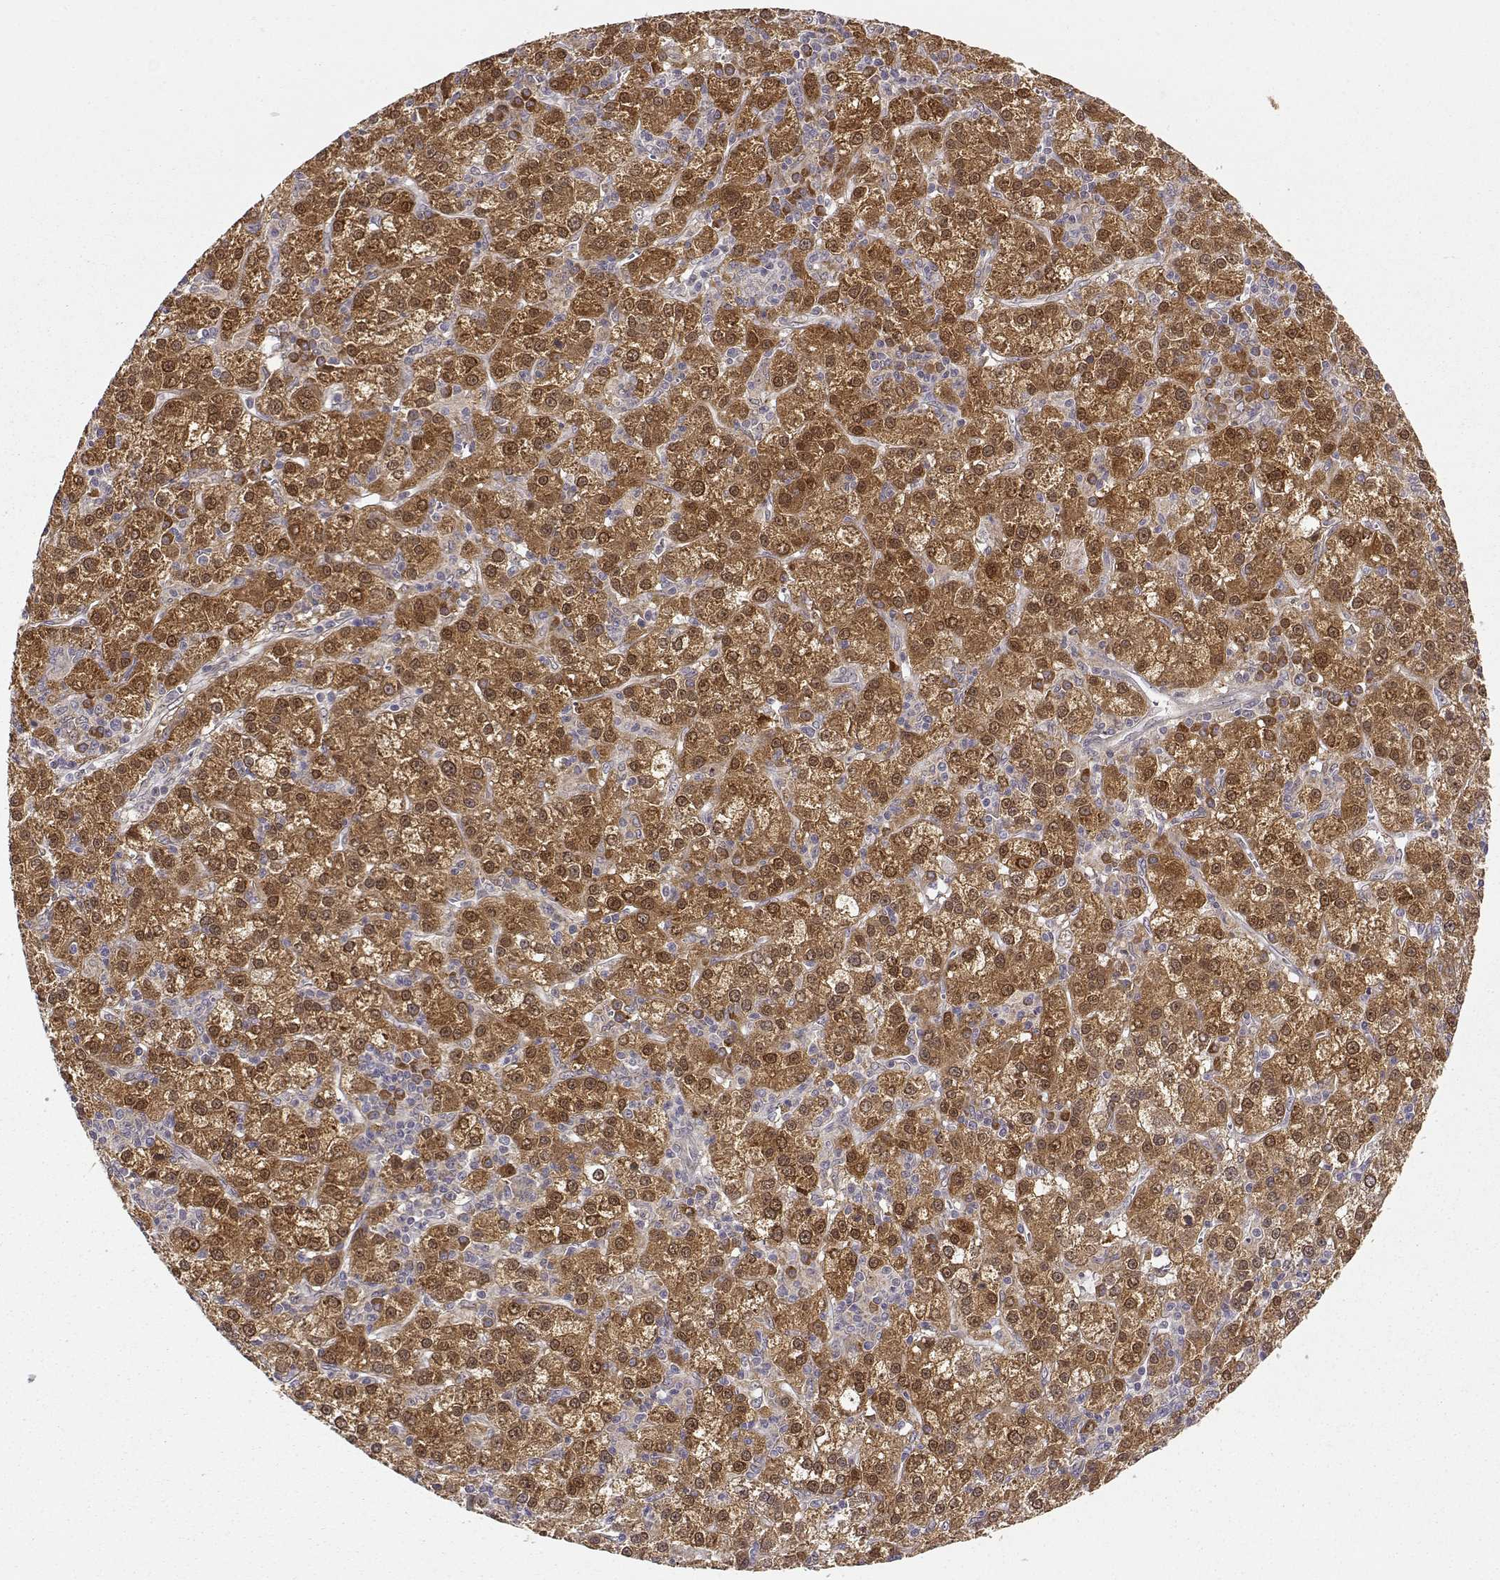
{"staining": {"intensity": "strong", "quantity": ">75%", "location": "cytoplasmic/membranous,nuclear"}, "tissue": "liver cancer", "cell_type": "Tumor cells", "image_type": "cancer", "snomed": [{"axis": "morphology", "description": "Carcinoma, Hepatocellular, NOS"}, {"axis": "topography", "description": "Liver"}], "caption": "Hepatocellular carcinoma (liver) stained with DAB (3,3'-diaminobenzidine) immunohistochemistry displays high levels of strong cytoplasmic/membranous and nuclear staining in about >75% of tumor cells. The staining was performed using DAB to visualize the protein expression in brown, while the nuclei were stained in blue with hematoxylin (Magnification: 20x).", "gene": "ERGIC2", "patient": {"sex": "female", "age": 60}}